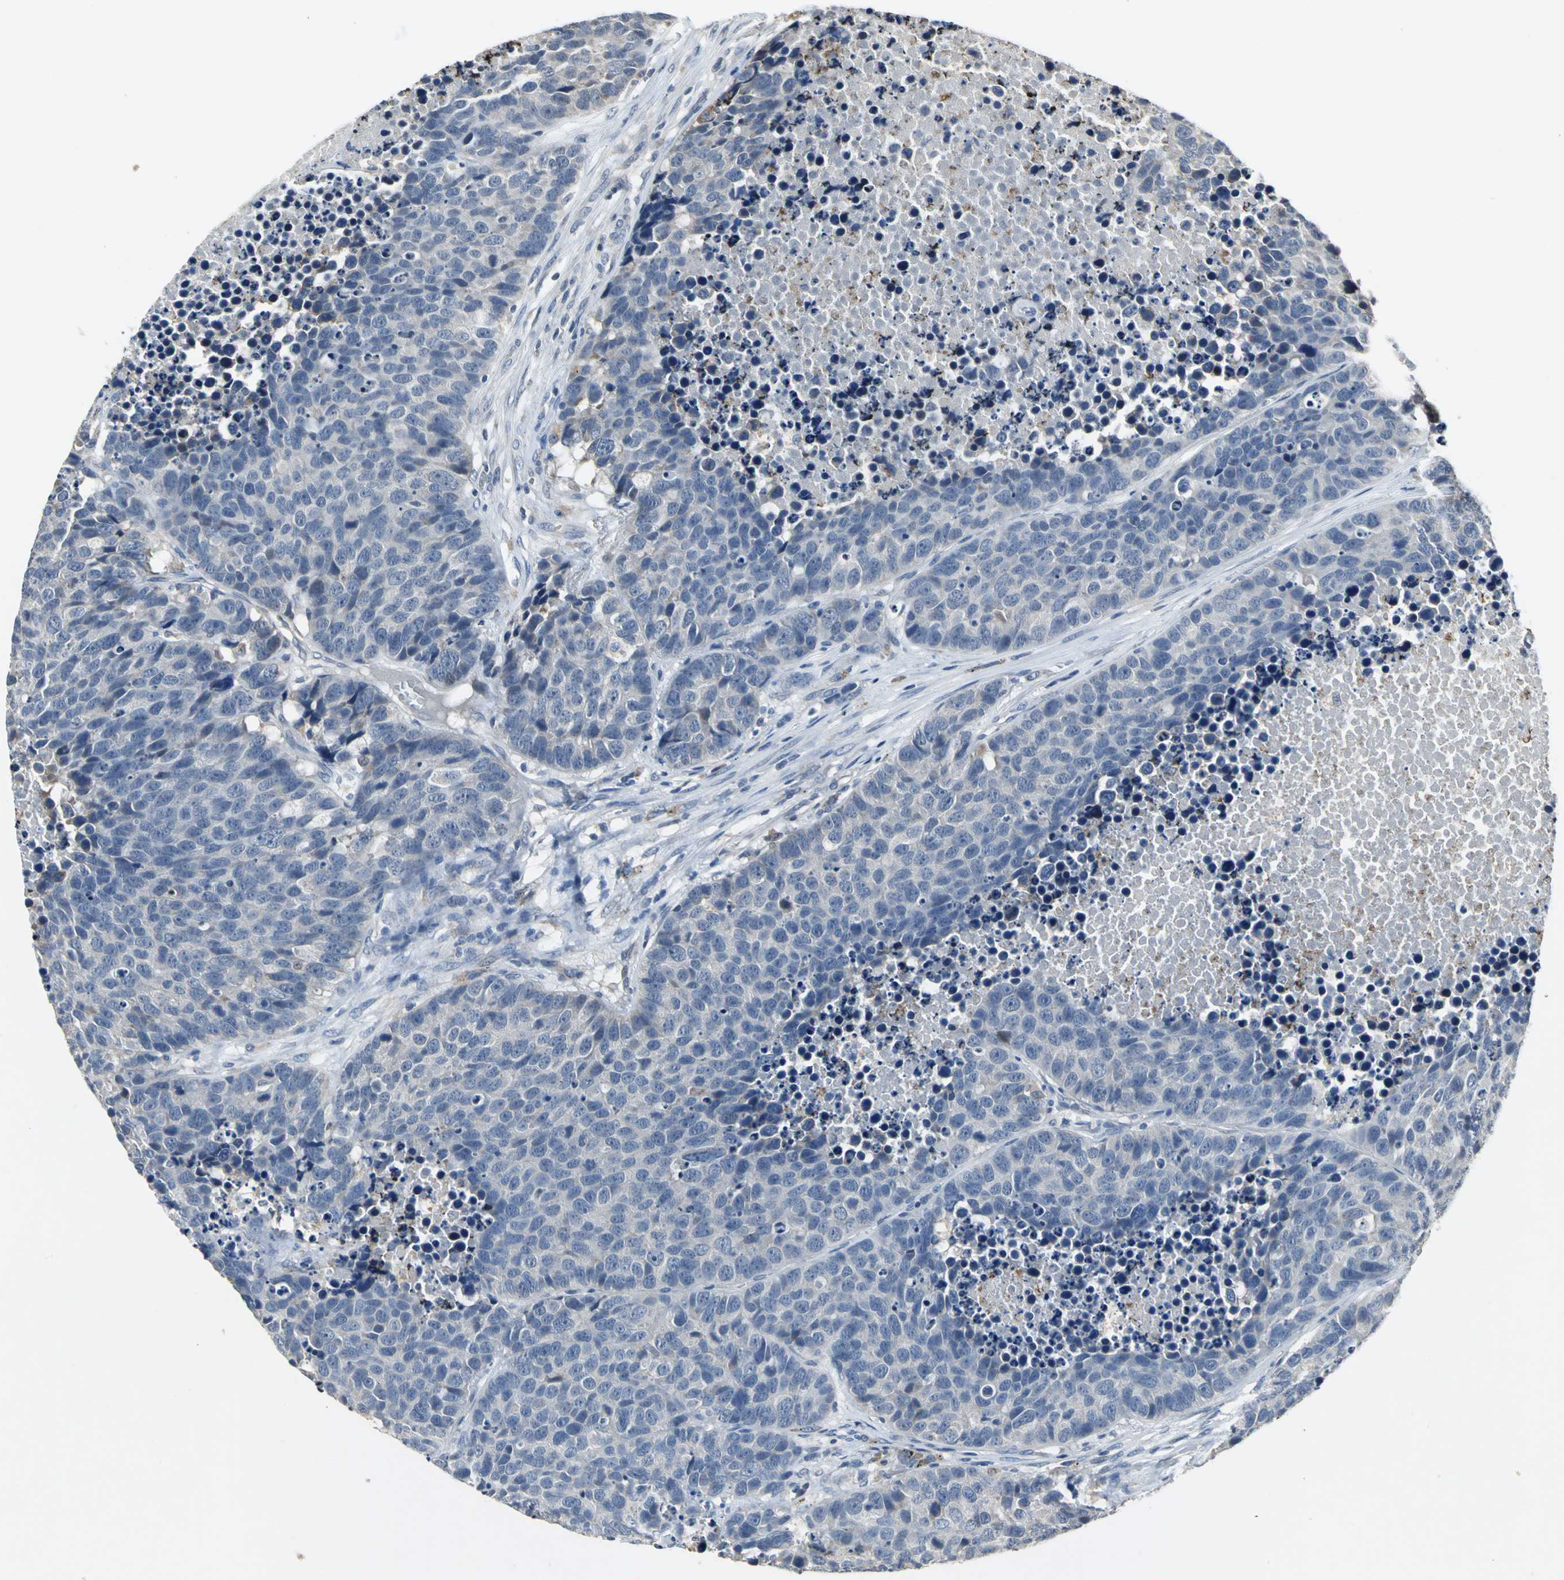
{"staining": {"intensity": "weak", "quantity": "<25%", "location": "cytoplasmic/membranous"}, "tissue": "carcinoid", "cell_type": "Tumor cells", "image_type": "cancer", "snomed": [{"axis": "morphology", "description": "Carcinoid, malignant, NOS"}, {"axis": "topography", "description": "Lung"}], "caption": "Histopathology image shows no protein positivity in tumor cells of carcinoid tissue.", "gene": "JADE3", "patient": {"sex": "male", "age": 60}}